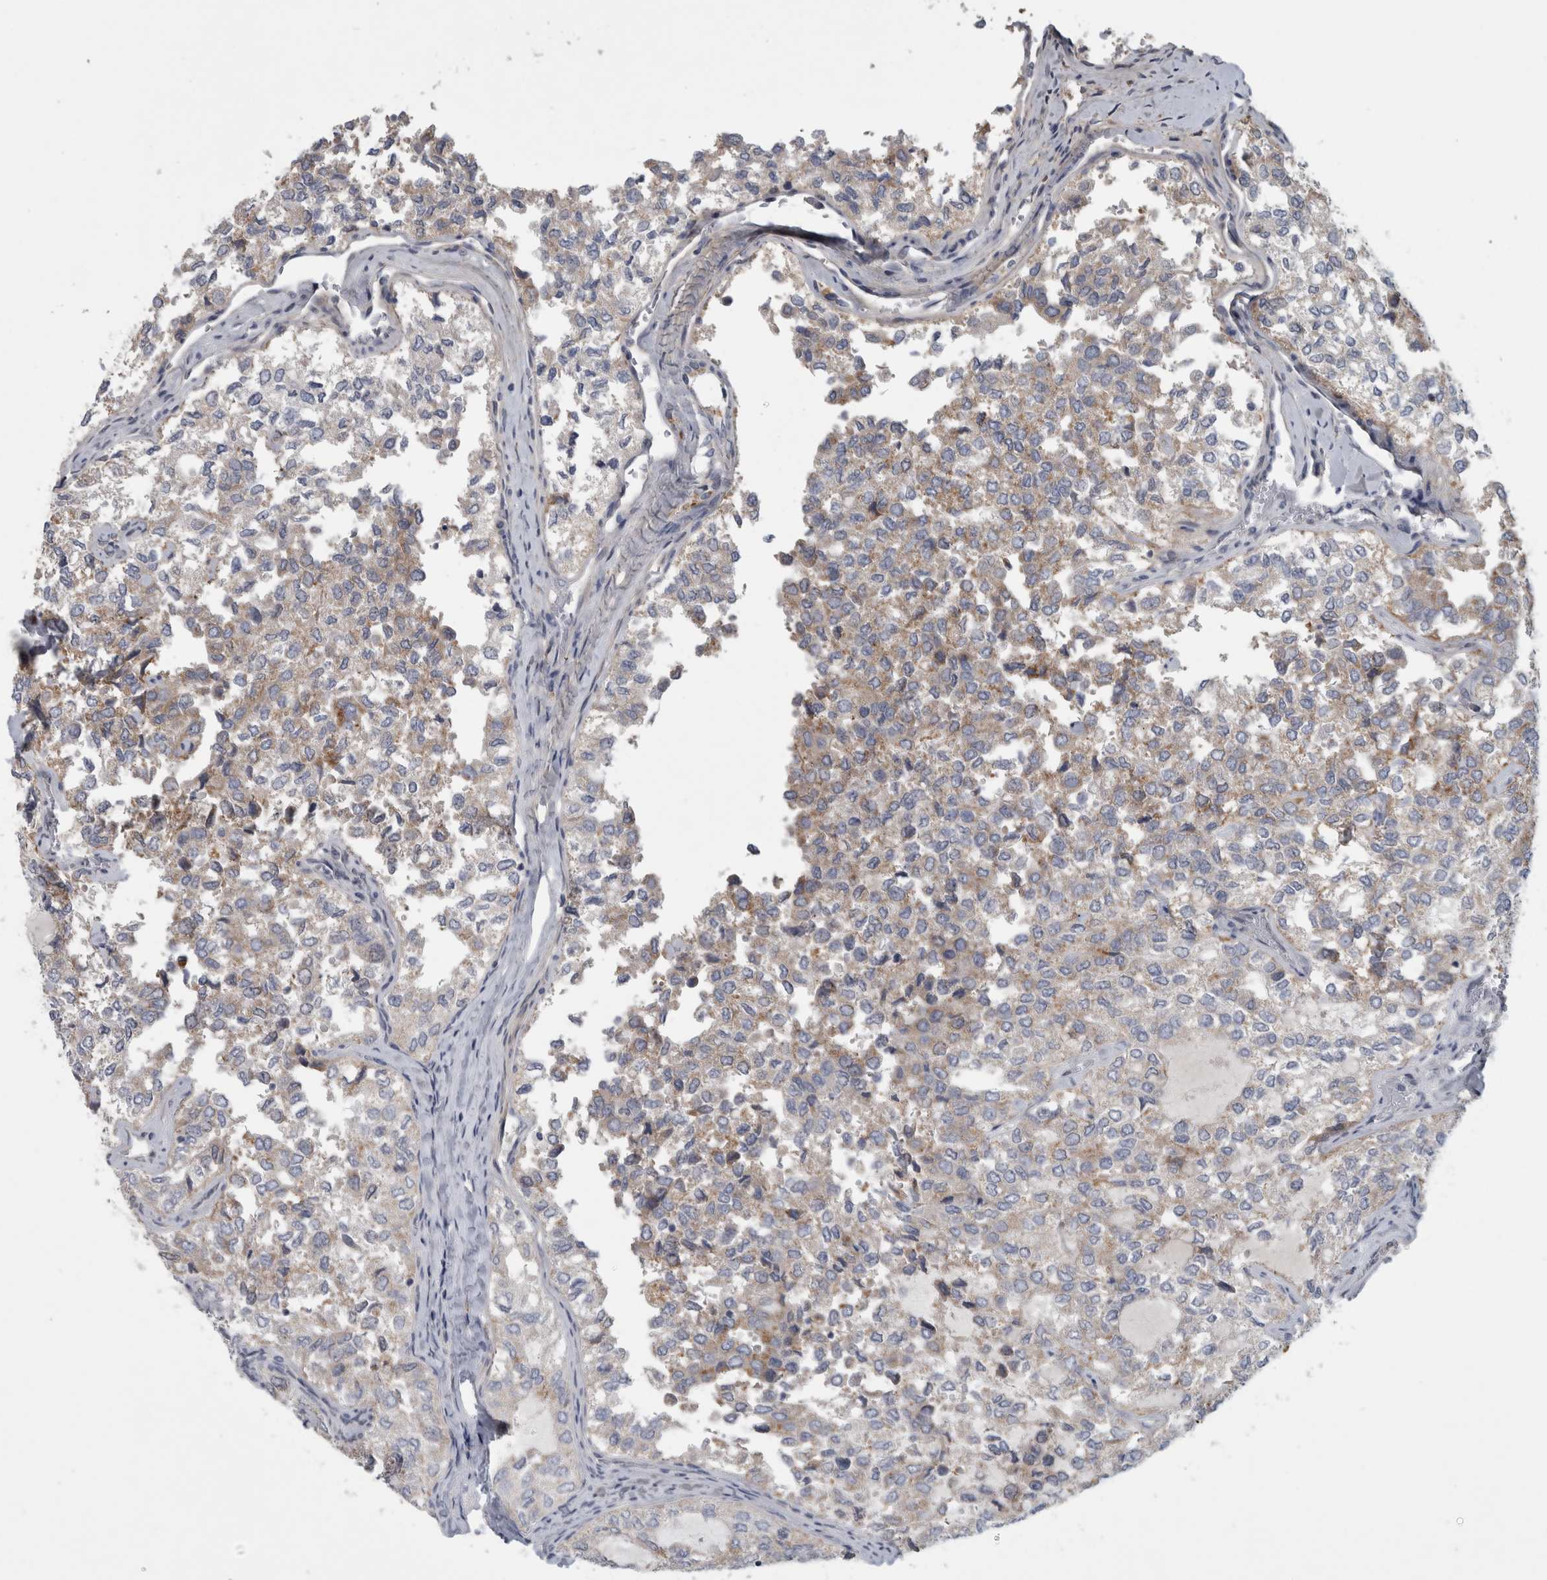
{"staining": {"intensity": "weak", "quantity": "25%-75%", "location": "cytoplasmic/membranous"}, "tissue": "thyroid cancer", "cell_type": "Tumor cells", "image_type": "cancer", "snomed": [{"axis": "morphology", "description": "Follicular adenoma carcinoma, NOS"}, {"axis": "topography", "description": "Thyroid gland"}], "caption": "Protein analysis of thyroid cancer tissue shows weak cytoplasmic/membranous staining in approximately 25%-75% of tumor cells. (DAB (3,3'-diaminobenzidine) = brown stain, brightfield microscopy at high magnification).", "gene": "ATXN2", "patient": {"sex": "male", "age": 75}}